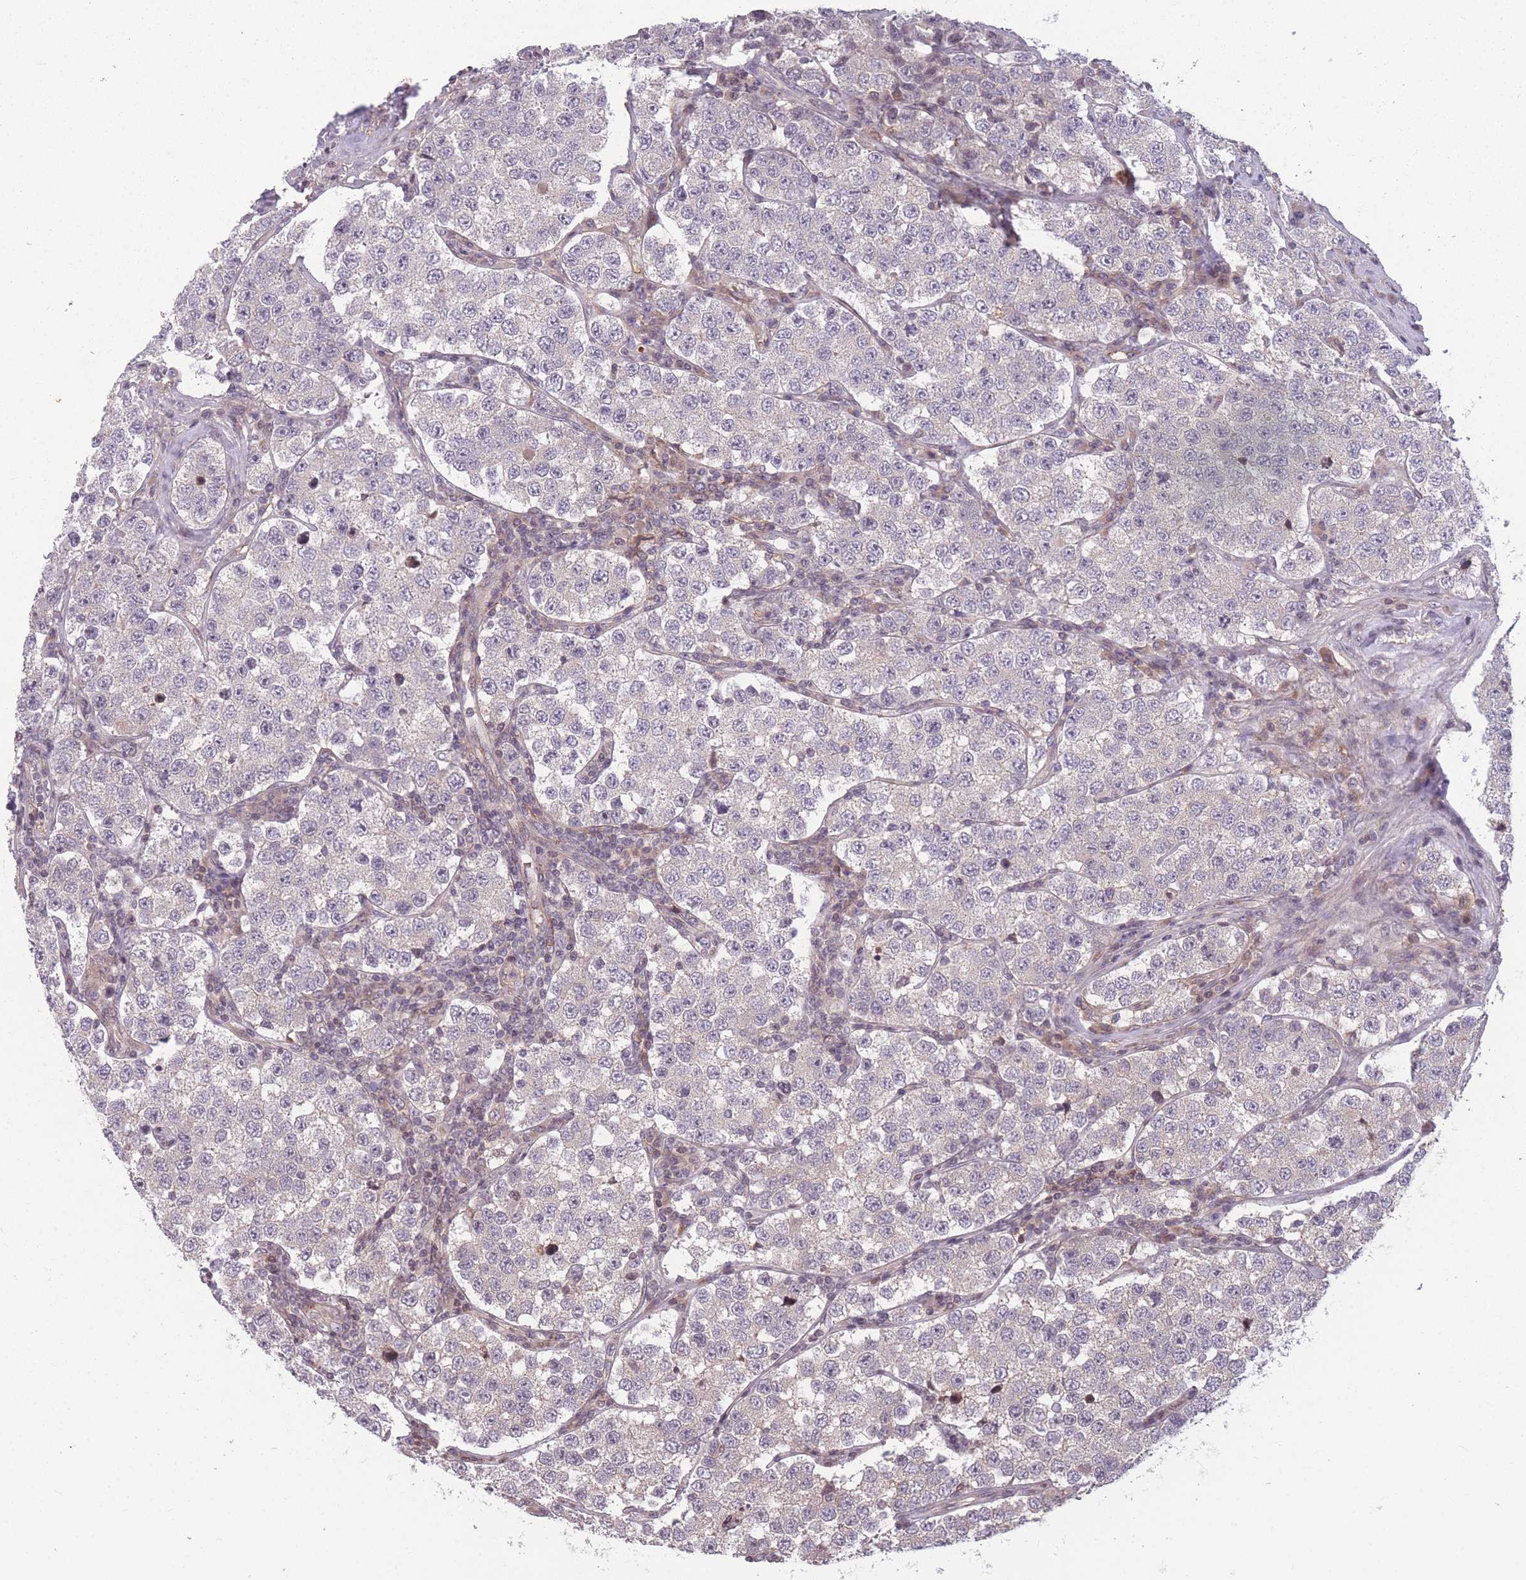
{"staining": {"intensity": "negative", "quantity": "none", "location": "none"}, "tissue": "testis cancer", "cell_type": "Tumor cells", "image_type": "cancer", "snomed": [{"axis": "morphology", "description": "Seminoma, NOS"}, {"axis": "topography", "description": "Testis"}], "caption": "Immunohistochemistry (IHC) of human seminoma (testis) displays no expression in tumor cells.", "gene": "GGT5", "patient": {"sex": "male", "age": 34}}